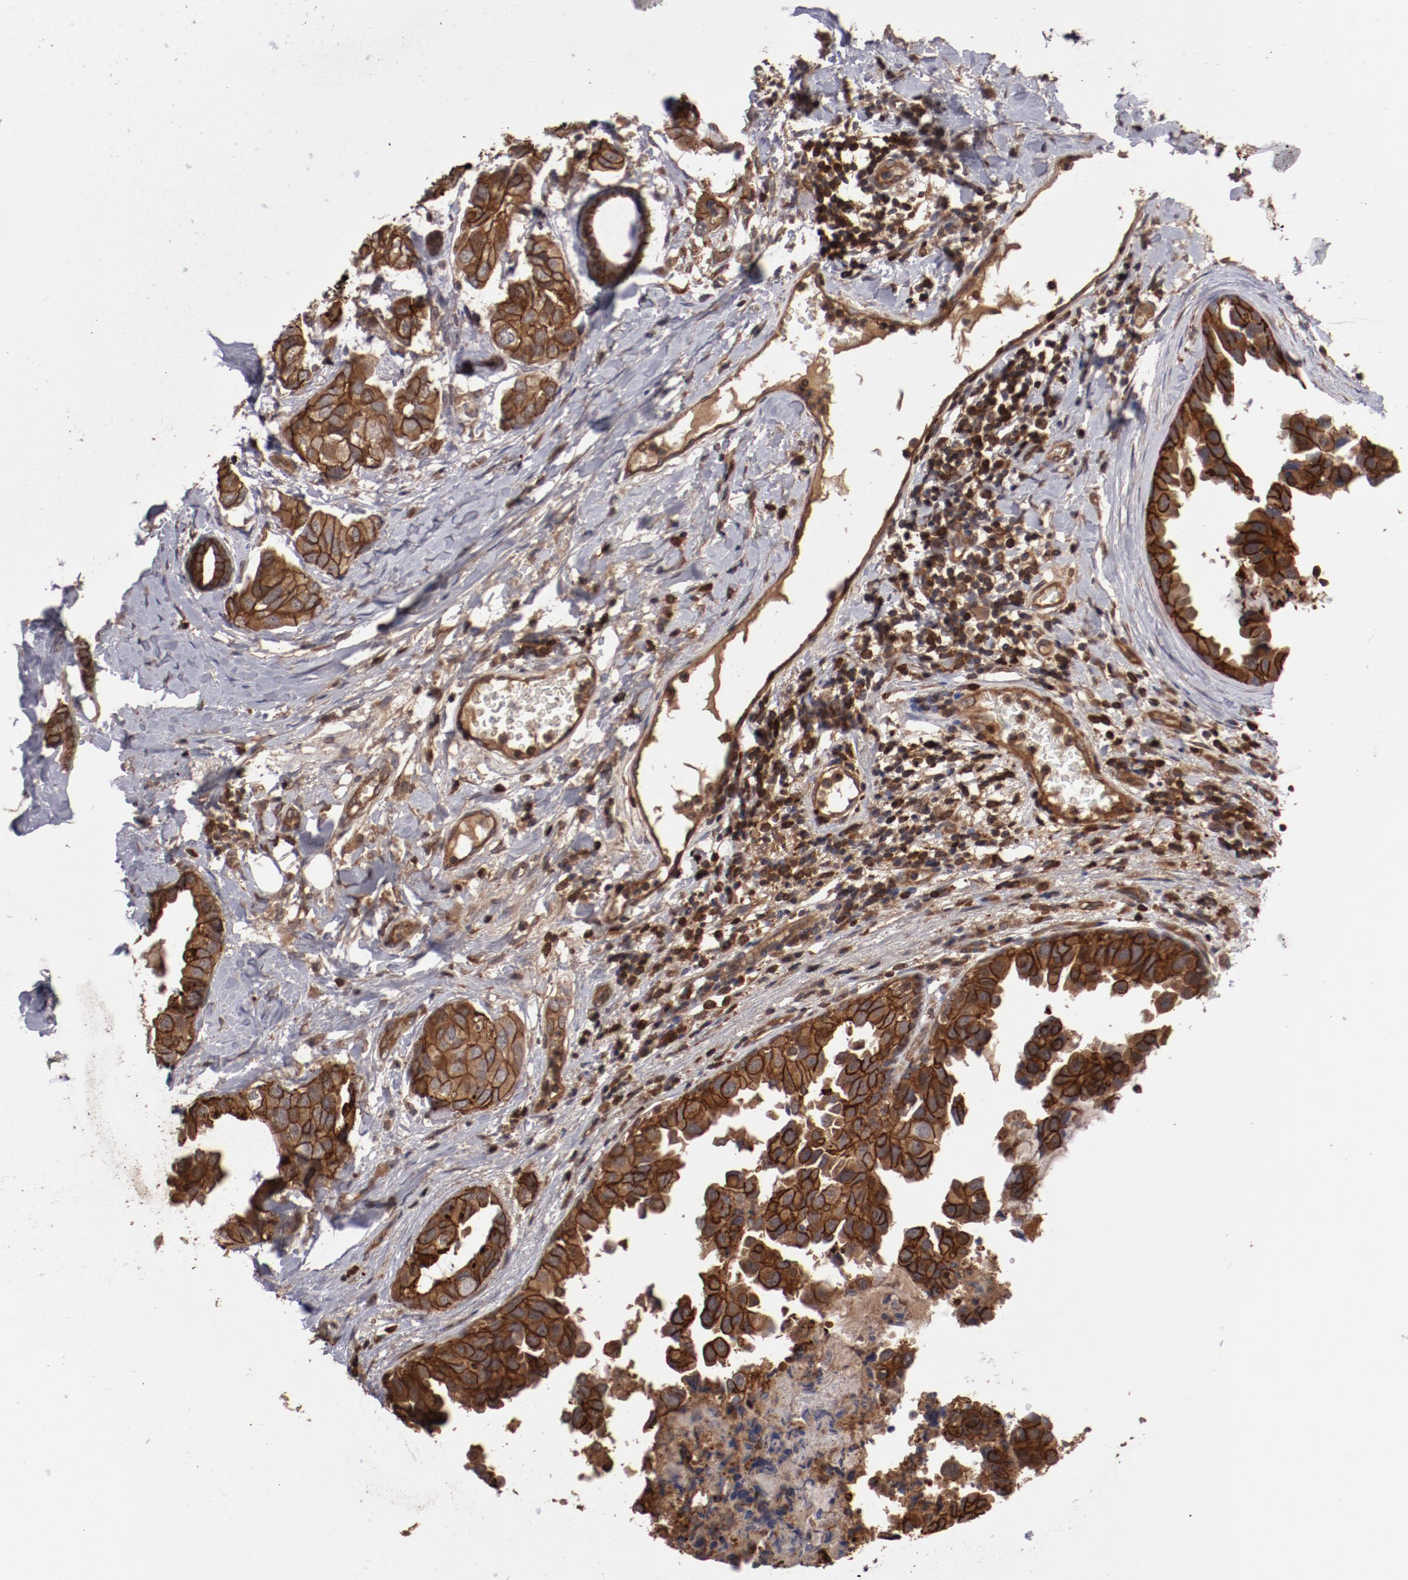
{"staining": {"intensity": "strong", "quantity": ">75%", "location": "cytoplasmic/membranous"}, "tissue": "breast cancer", "cell_type": "Tumor cells", "image_type": "cancer", "snomed": [{"axis": "morphology", "description": "Duct carcinoma"}, {"axis": "topography", "description": "Breast"}], "caption": "Breast invasive ductal carcinoma tissue demonstrates strong cytoplasmic/membranous expression in about >75% of tumor cells, visualized by immunohistochemistry.", "gene": "RPS6KA6", "patient": {"sex": "female", "age": 40}}